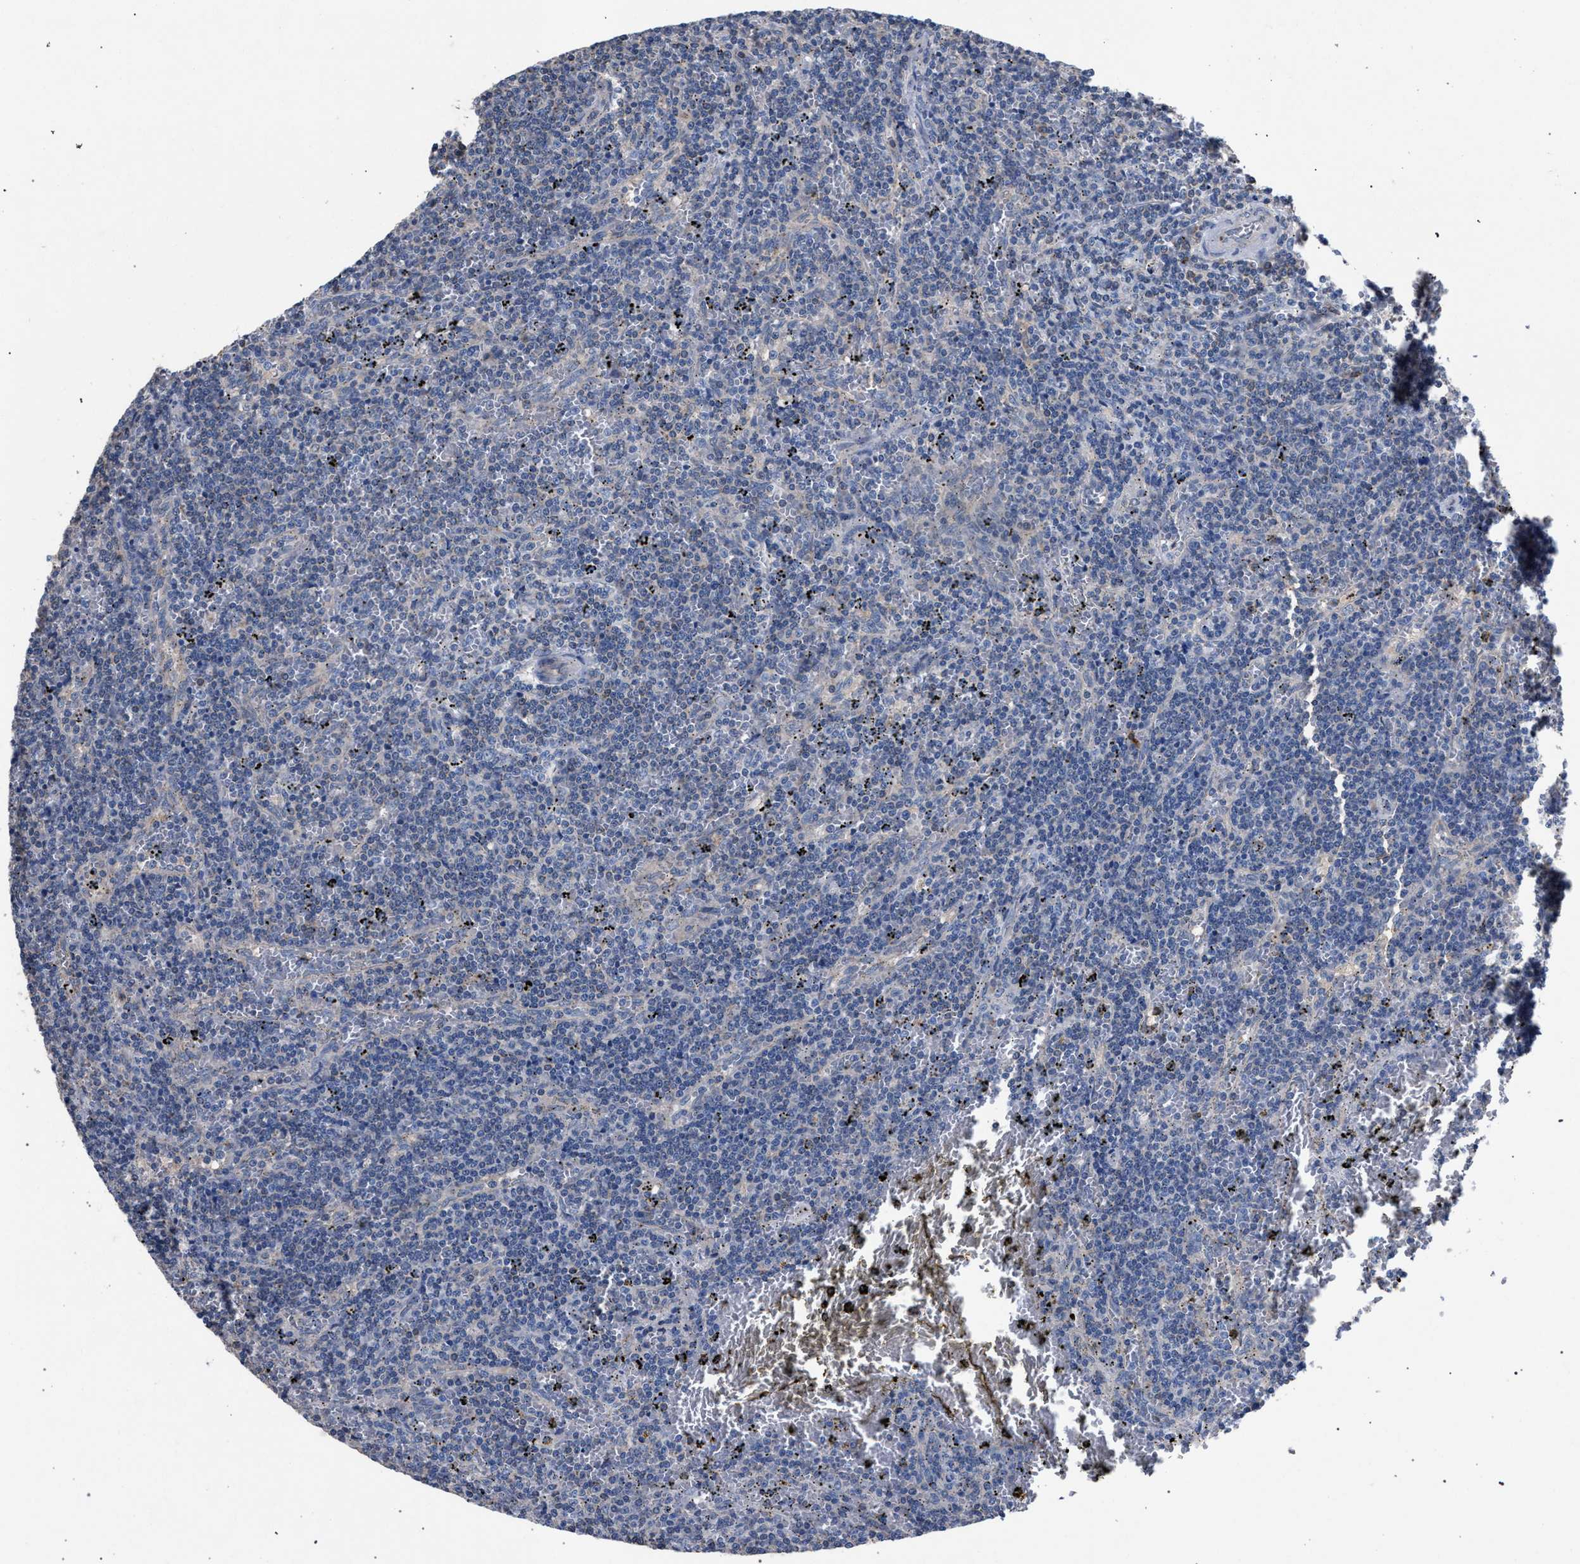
{"staining": {"intensity": "negative", "quantity": "none", "location": "none"}, "tissue": "lymphoma", "cell_type": "Tumor cells", "image_type": "cancer", "snomed": [{"axis": "morphology", "description": "Malignant lymphoma, non-Hodgkin's type, Low grade"}, {"axis": "topography", "description": "Spleen"}], "caption": "The image demonstrates no staining of tumor cells in malignant lymphoma, non-Hodgkin's type (low-grade).", "gene": "CRYZ", "patient": {"sex": "female", "age": 50}}